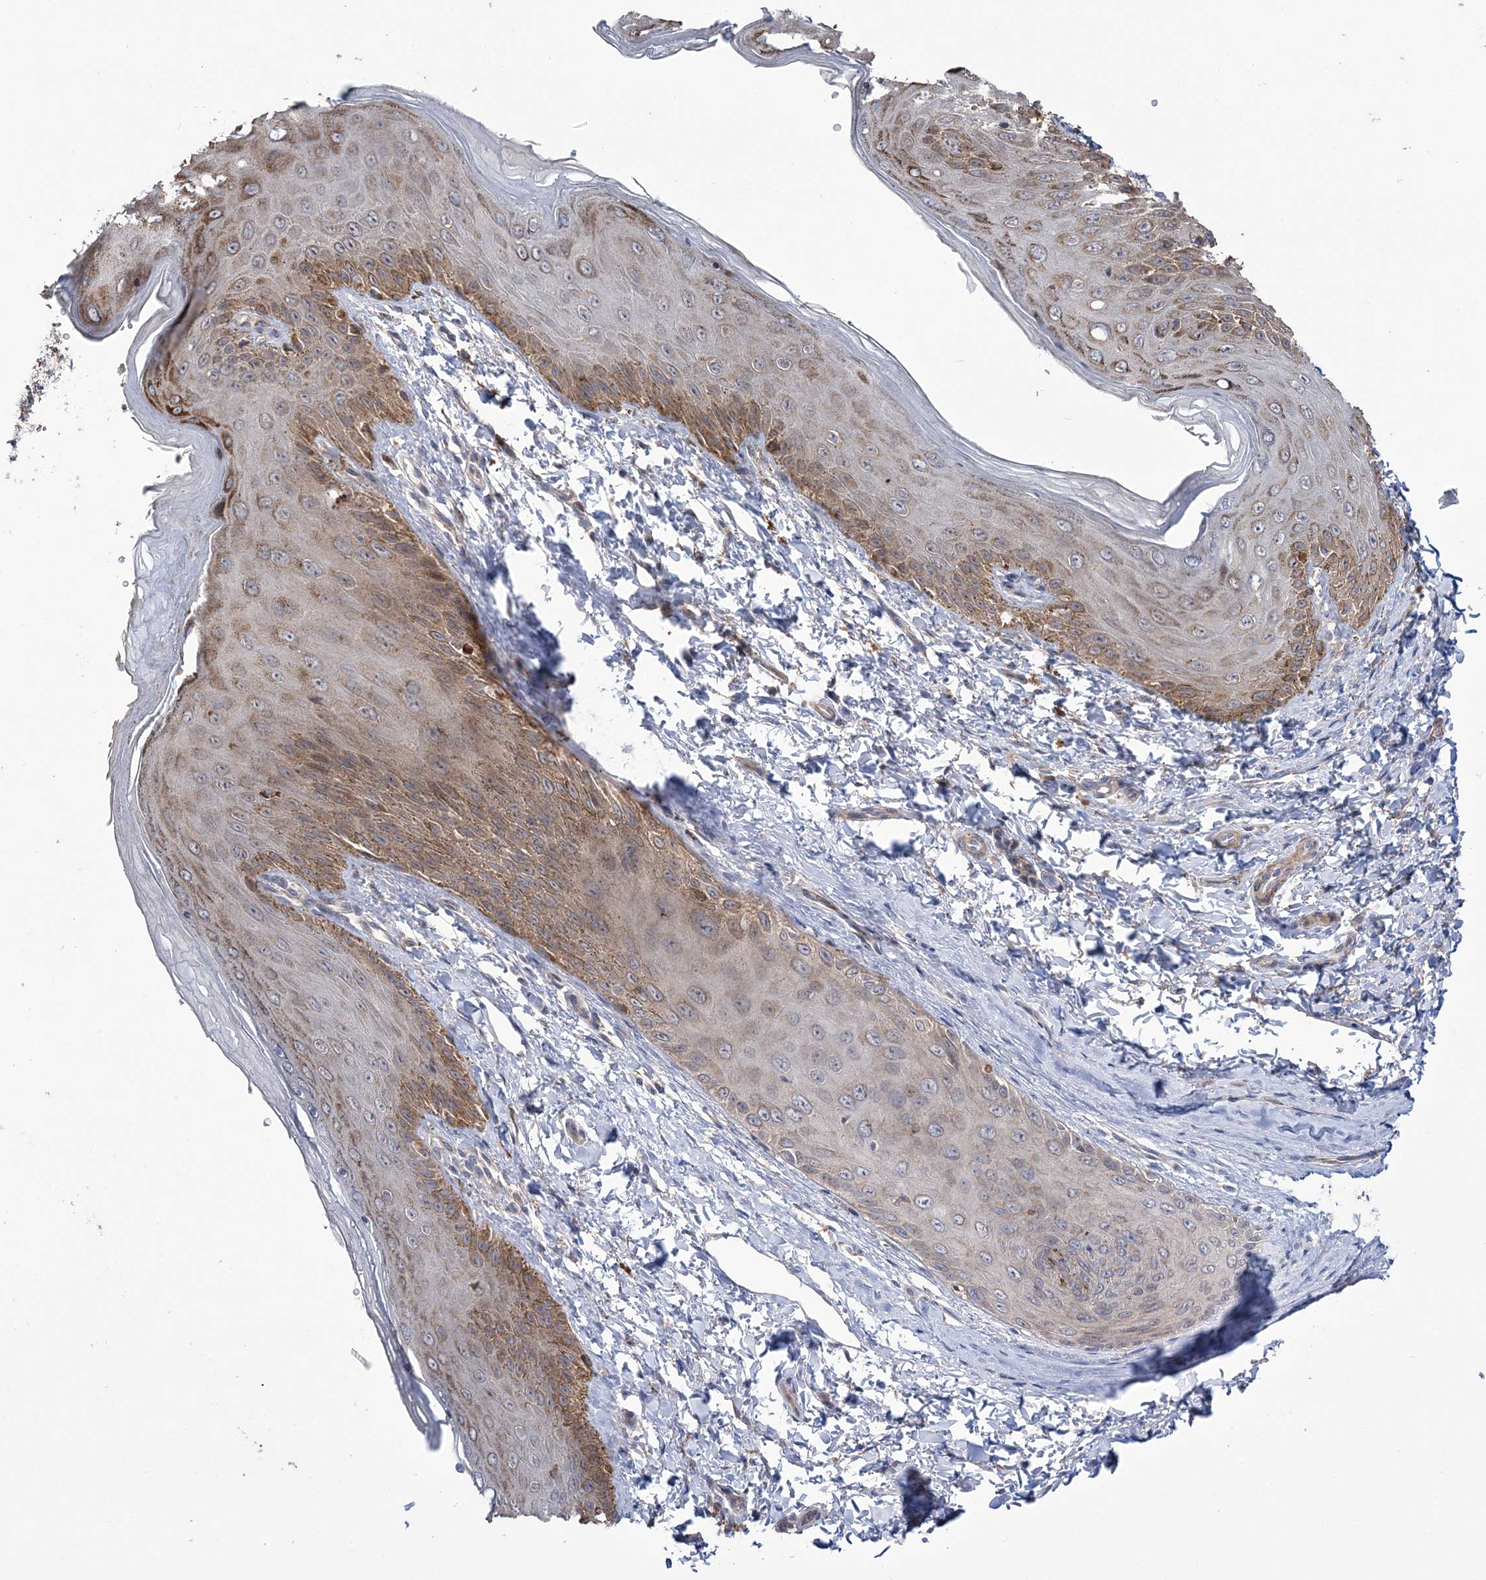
{"staining": {"intensity": "moderate", "quantity": "25%-75%", "location": "cytoplasmic/membranous,nuclear"}, "tissue": "skin", "cell_type": "Epidermal cells", "image_type": "normal", "snomed": [{"axis": "morphology", "description": "Normal tissue, NOS"}, {"axis": "topography", "description": "Anal"}], "caption": "Immunohistochemical staining of normal skin shows medium levels of moderate cytoplasmic/membranous,nuclear staining in about 25%-75% of epidermal cells. The protein is stained brown, and the nuclei are stained in blue (DAB IHC with brightfield microscopy, high magnification).", "gene": "PPP2R2B", "patient": {"sex": "male", "age": 44}}